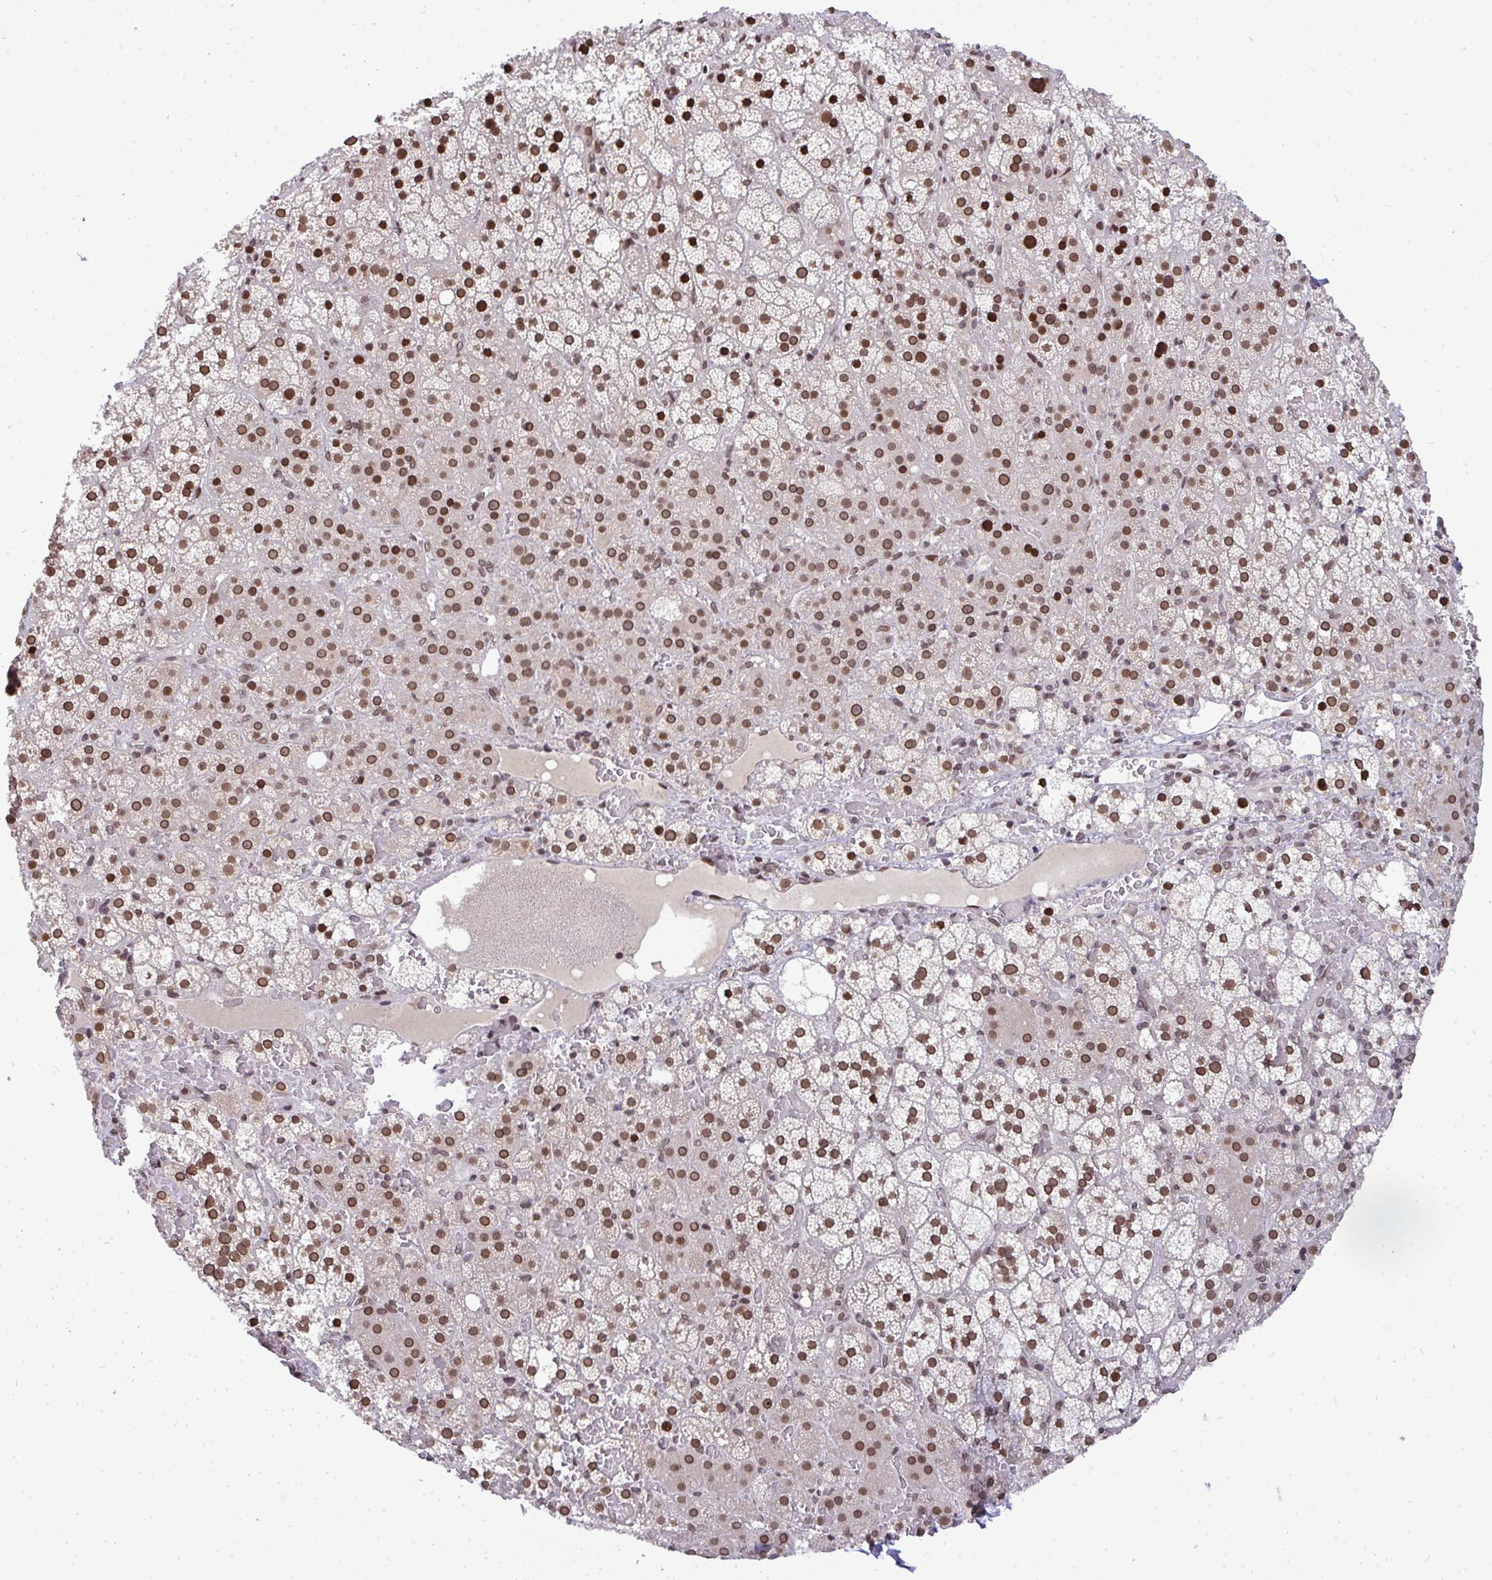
{"staining": {"intensity": "moderate", "quantity": ">75%", "location": "nuclear"}, "tissue": "adrenal gland", "cell_type": "Glandular cells", "image_type": "normal", "snomed": [{"axis": "morphology", "description": "Normal tissue, NOS"}, {"axis": "topography", "description": "Adrenal gland"}], "caption": "Immunohistochemical staining of unremarkable adrenal gland reveals moderate nuclear protein expression in about >75% of glandular cells.", "gene": "JPT1", "patient": {"sex": "male", "age": 53}}